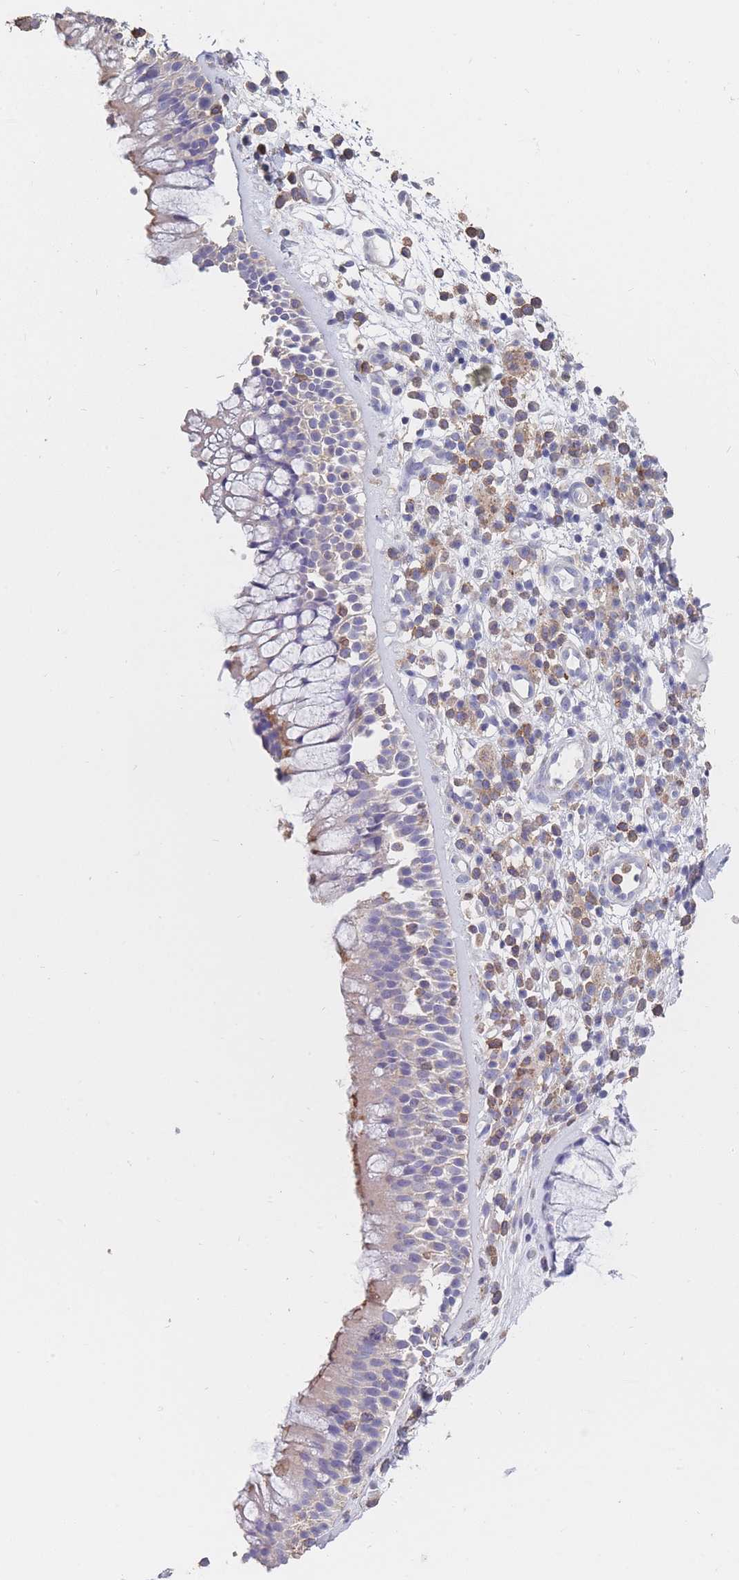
{"staining": {"intensity": "moderate", "quantity": "<25%", "location": "cytoplasmic/membranous"}, "tissue": "nasopharynx", "cell_type": "Respiratory epithelial cells", "image_type": "normal", "snomed": [{"axis": "morphology", "description": "Normal tissue, NOS"}, {"axis": "topography", "description": "Nasopharynx"}], "caption": "Protein expression analysis of unremarkable human nasopharynx reveals moderate cytoplasmic/membranous positivity in approximately <25% of respiratory epithelial cells. (DAB (3,3'-diaminobenzidine) = brown stain, brightfield microscopy at high magnification).", "gene": "CLEC12A", "patient": {"sex": "male", "age": 63}}